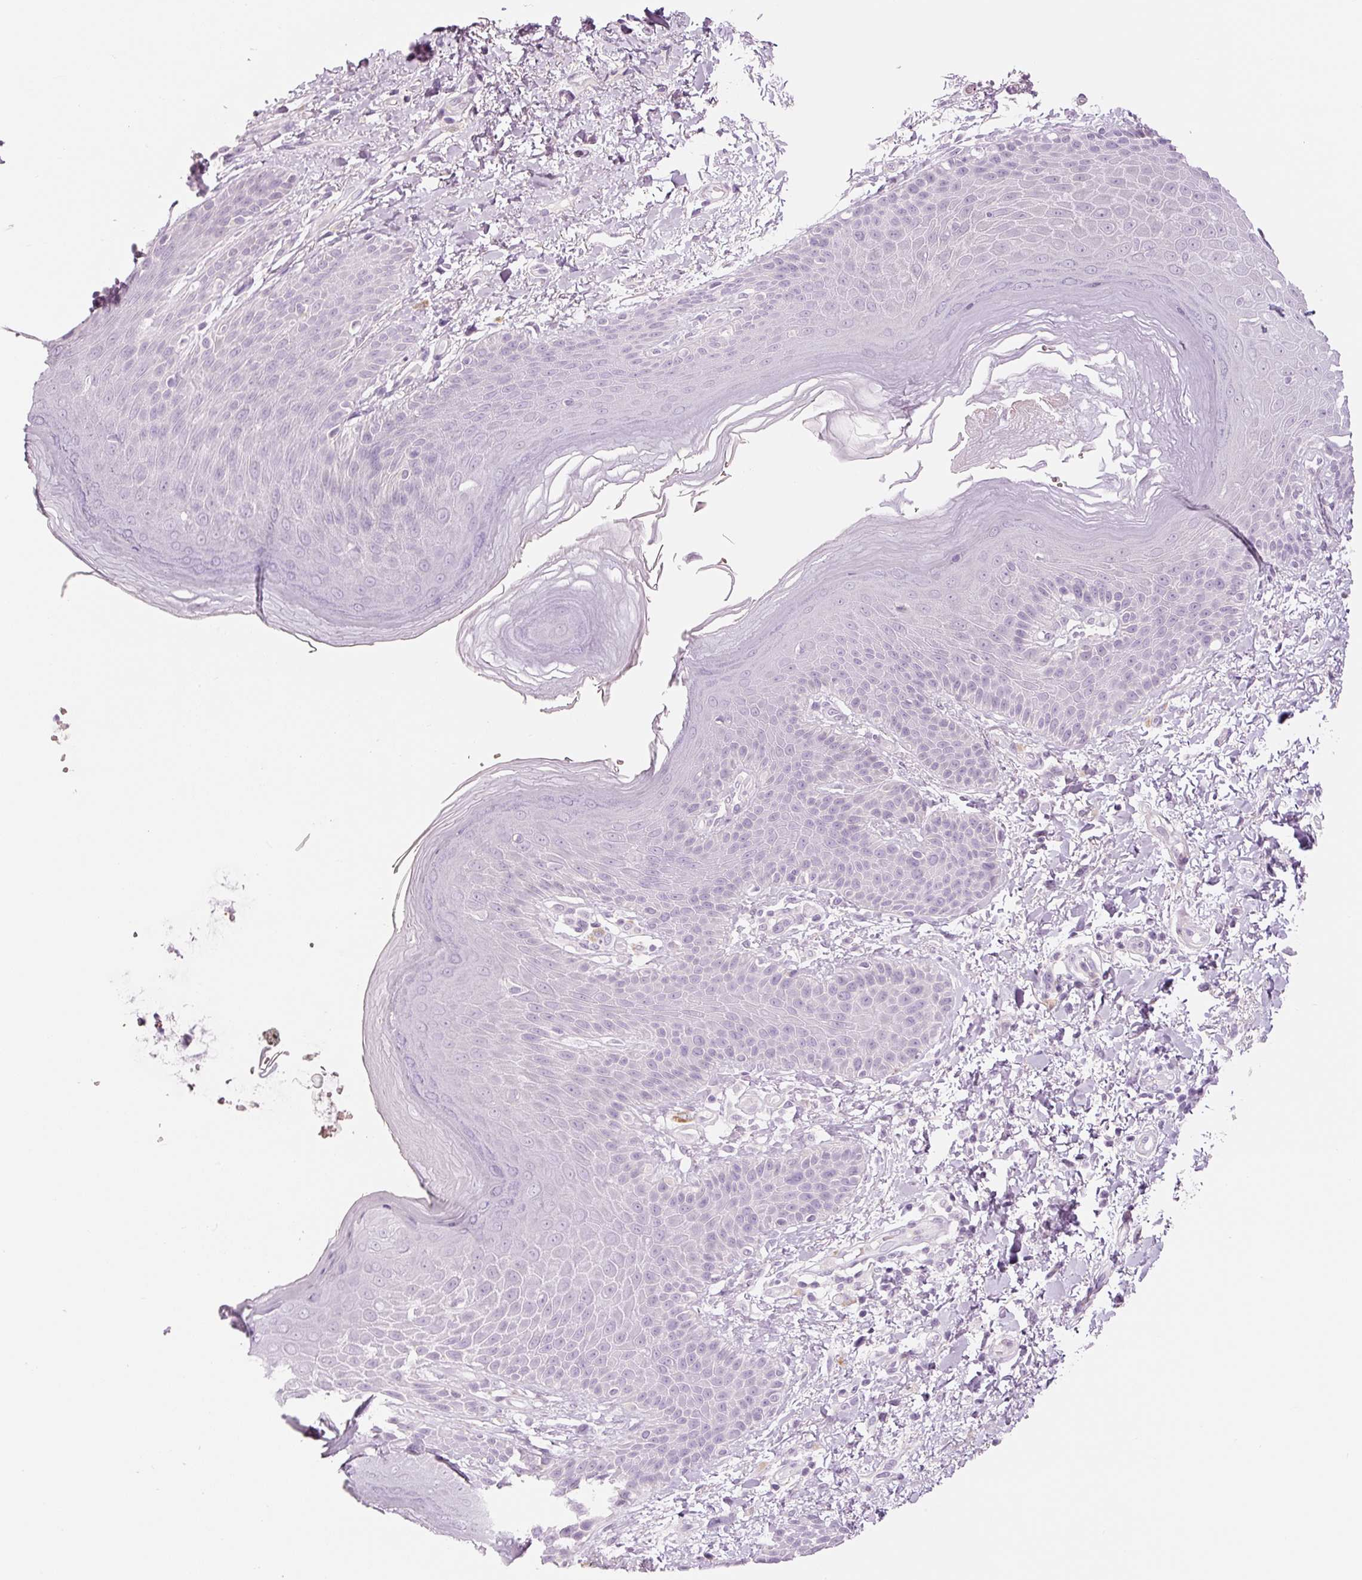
{"staining": {"intensity": "negative", "quantity": "none", "location": "none"}, "tissue": "skin", "cell_type": "Epidermal cells", "image_type": "normal", "snomed": [{"axis": "morphology", "description": "Normal tissue, NOS"}, {"axis": "topography", "description": "Peripheral nerve tissue"}], "caption": "A photomicrograph of skin stained for a protein demonstrates no brown staining in epidermal cells. The staining was performed using DAB to visualize the protein expression in brown, while the nuclei were stained in blue with hematoxylin (Magnification: 20x).", "gene": "LECT2", "patient": {"sex": "male", "age": 51}}